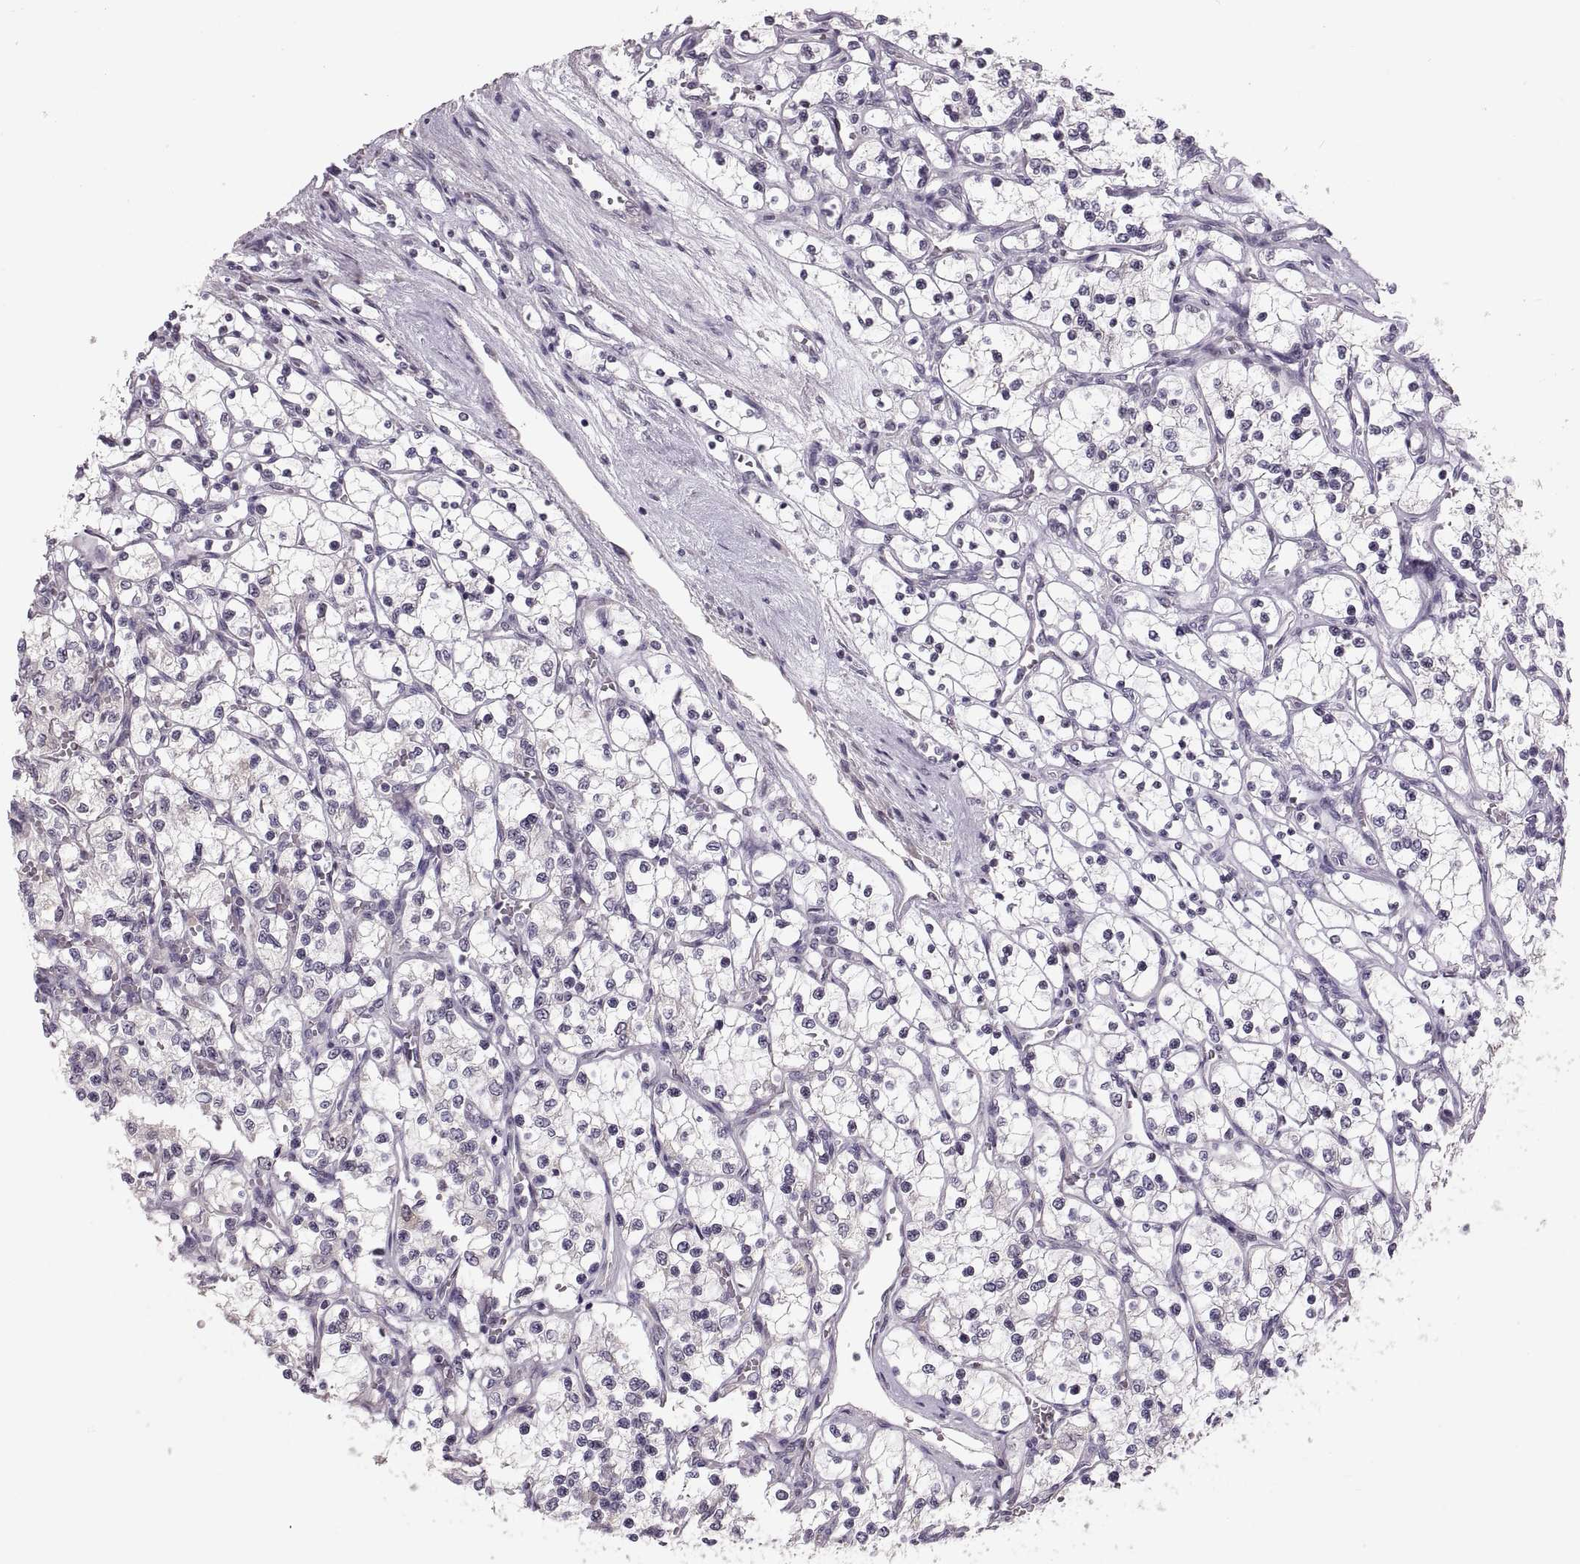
{"staining": {"intensity": "negative", "quantity": "none", "location": "none"}, "tissue": "renal cancer", "cell_type": "Tumor cells", "image_type": "cancer", "snomed": [{"axis": "morphology", "description": "Adenocarcinoma, NOS"}, {"axis": "topography", "description": "Kidney"}], "caption": "An immunohistochemistry (IHC) histopathology image of adenocarcinoma (renal) is shown. There is no staining in tumor cells of adenocarcinoma (renal).", "gene": "ADH6", "patient": {"sex": "female", "age": 69}}